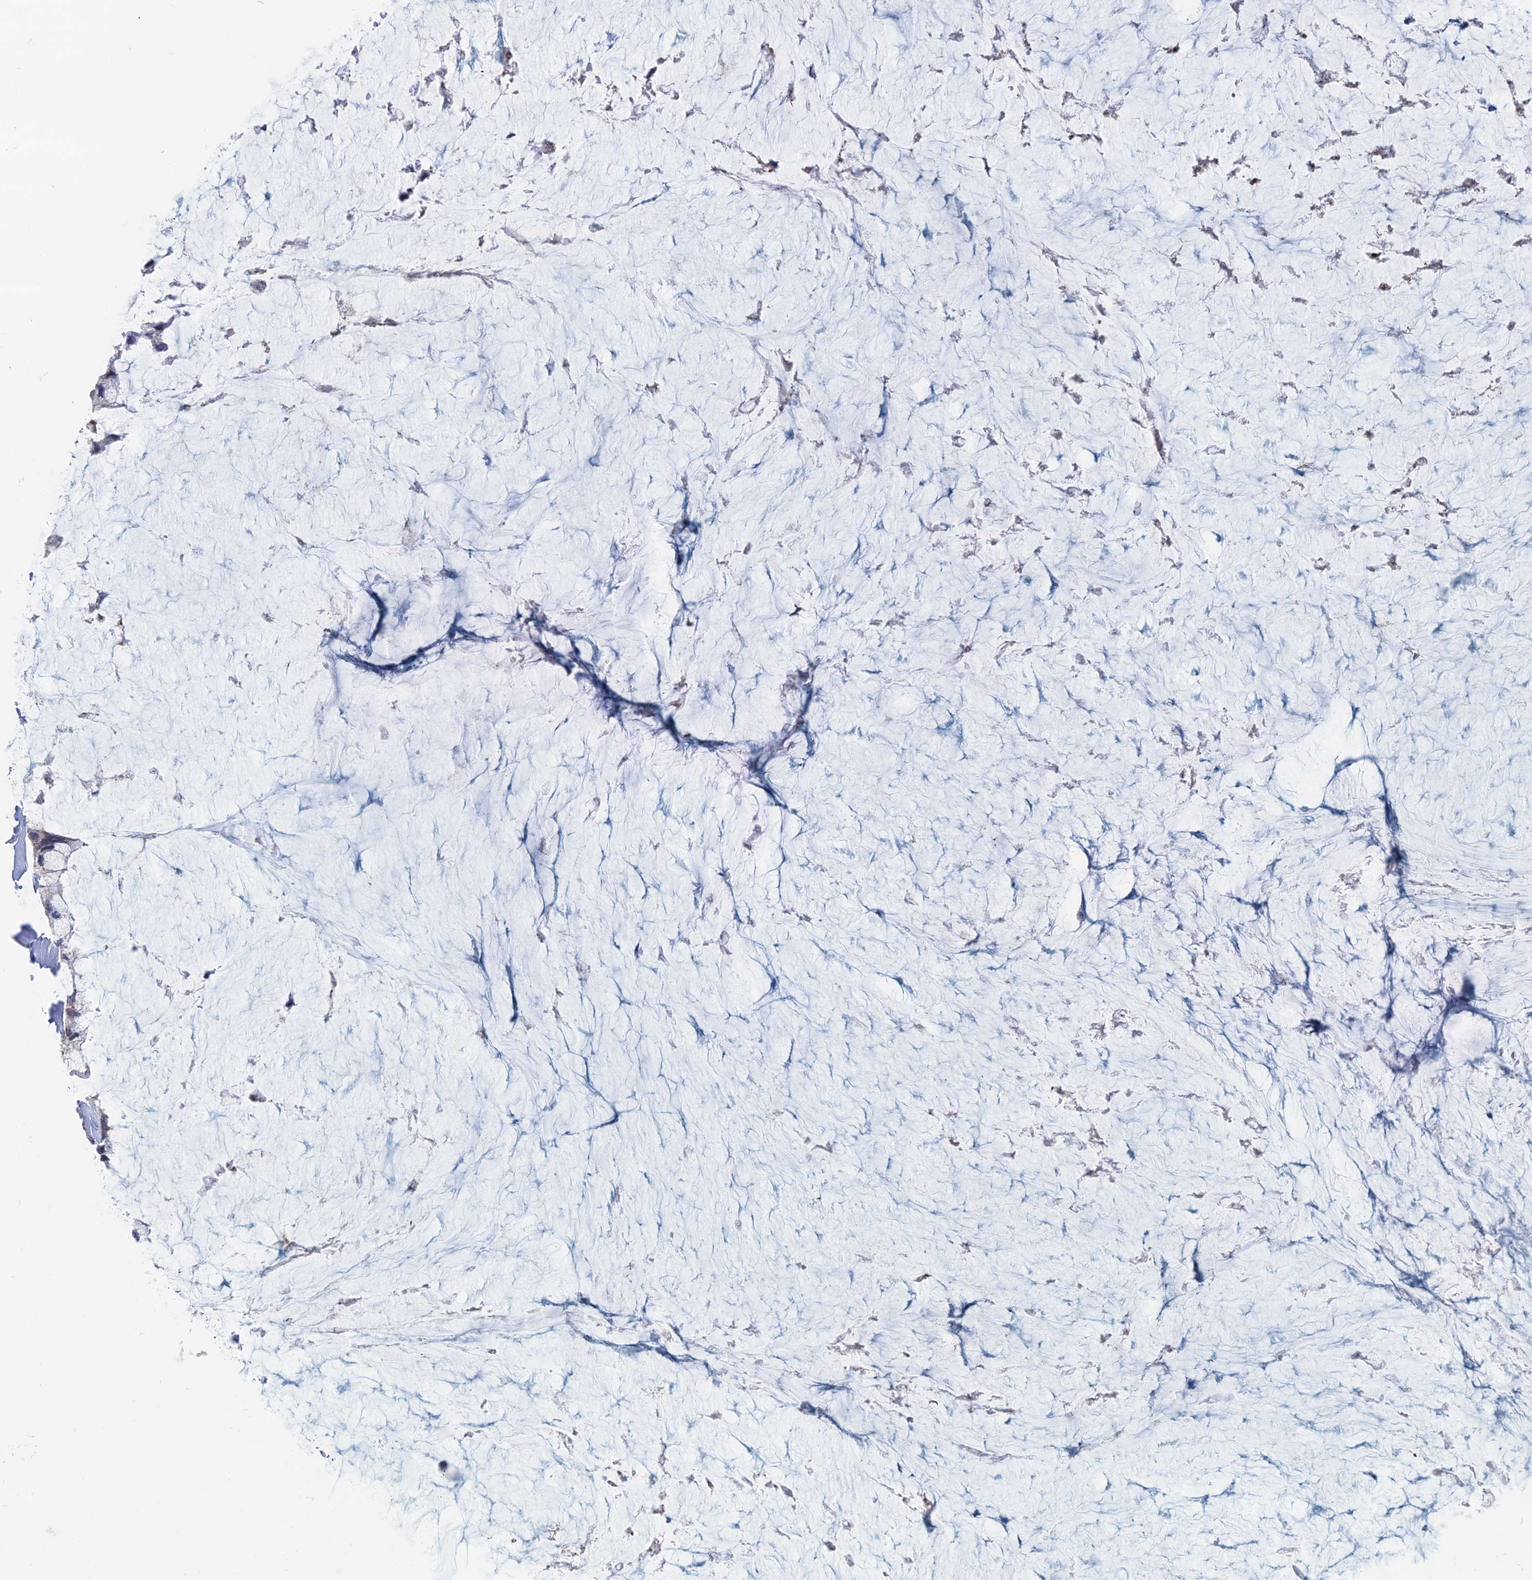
{"staining": {"intensity": "negative", "quantity": "none", "location": "none"}, "tissue": "ovarian cancer", "cell_type": "Tumor cells", "image_type": "cancer", "snomed": [{"axis": "morphology", "description": "Cystadenocarcinoma, mucinous, NOS"}, {"axis": "topography", "description": "Ovary"}], "caption": "Immunohistochemistry of human ovarian cancer shows no expression in tumor cells.", "gene": "ARAP3", "patient": {"sex": "female", "age": 39}}